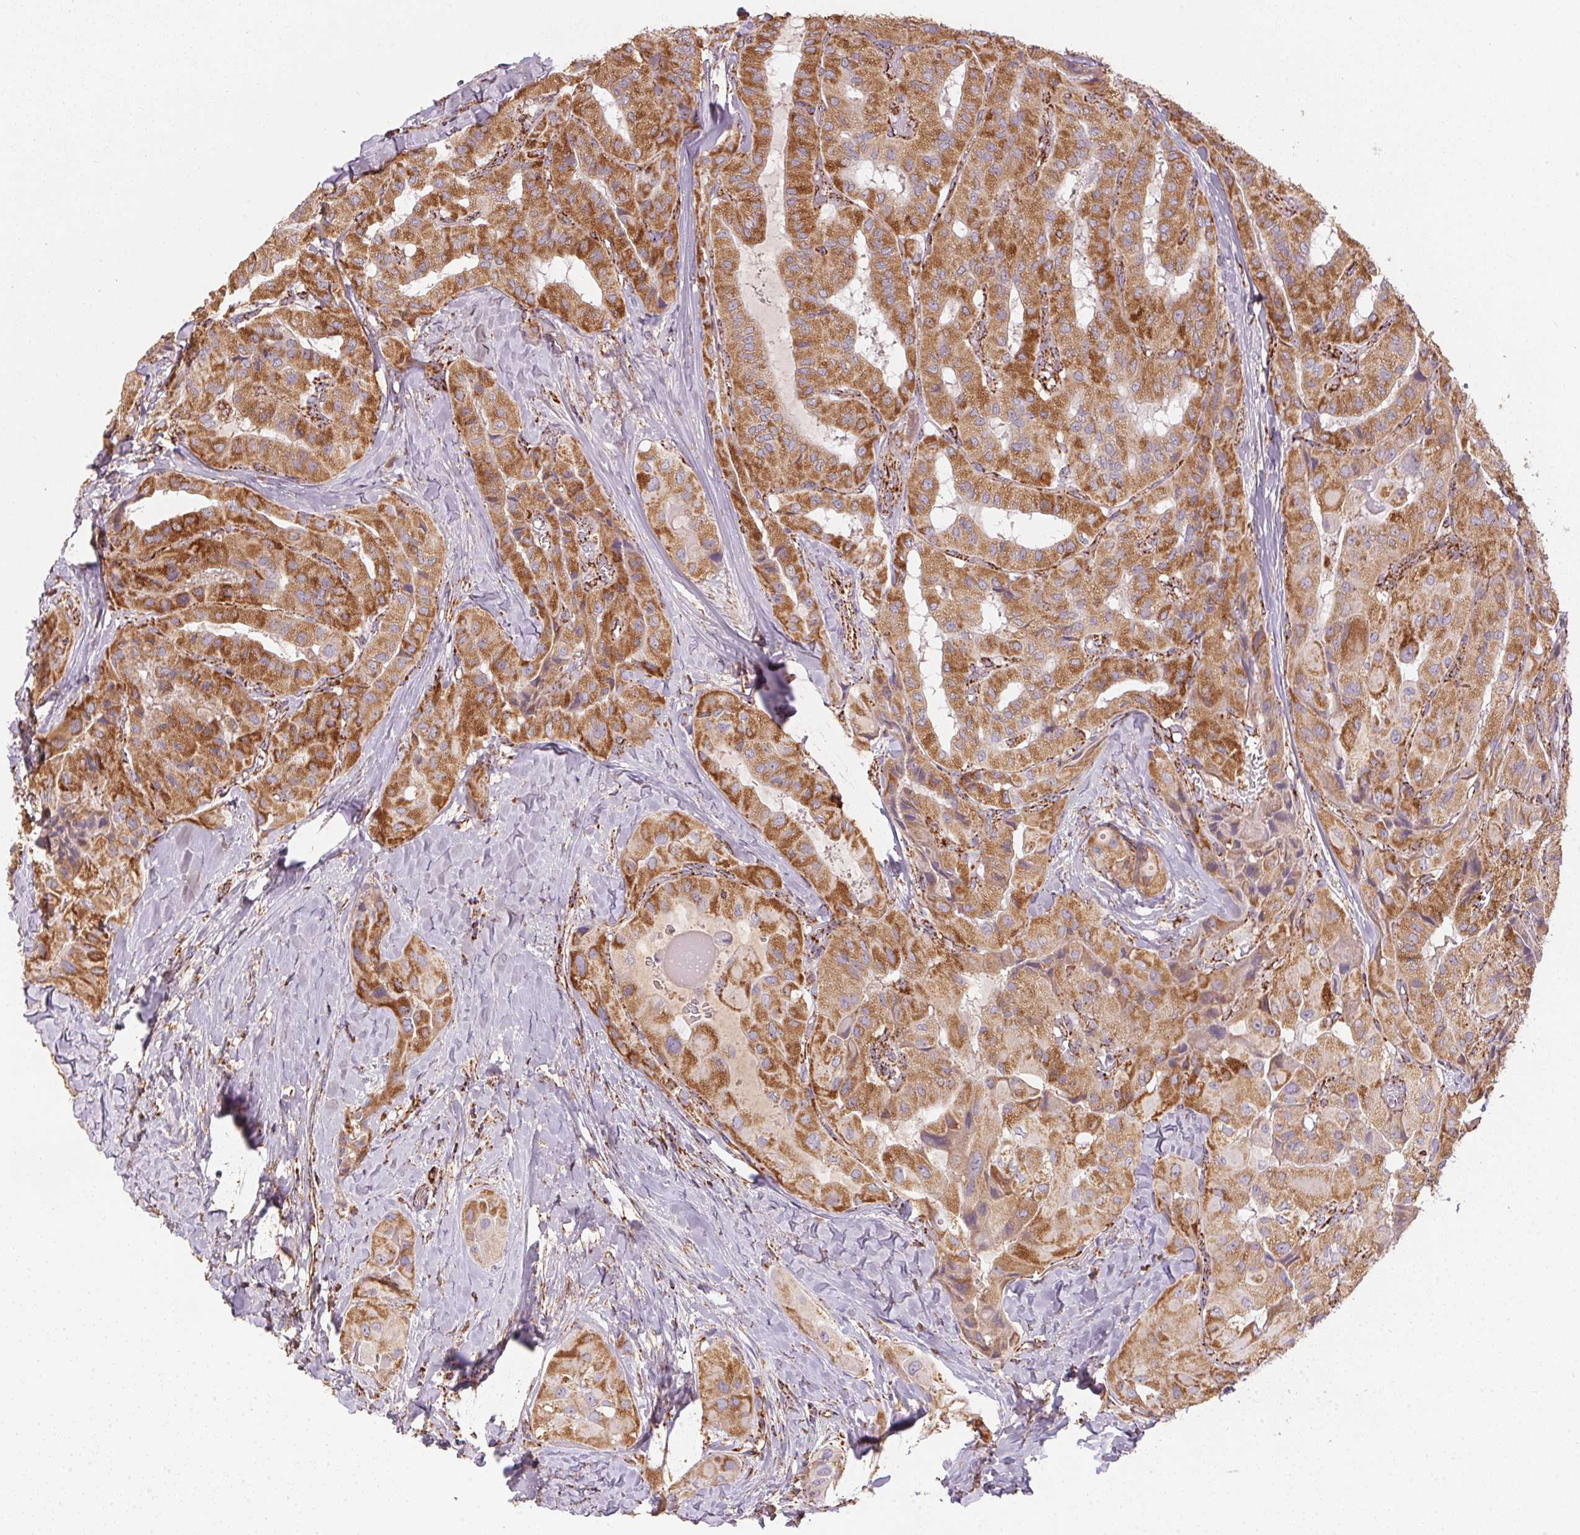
{"staining": {"intensity": "moderate", "quantity": ">75%", "location": "cytoplasmic/membranous"}, "tissue": "thyroid cancer", "cell_type": "Tumor cells", "image_type": "cancer", "snomed": [{"axis": "morphology", "description": "Normal tissue, NOS"}, {"axis": "morphology", "description": "Papillary adenocarcinoma, NOS"}, {"axis": "topography", "description": "Thyroid gland"}], "caption": "Thyroid cancer stained for a protein displays moderate cytoplasmic/membranous positivity in tumor cells. The staining is performed using DAB brown chromogen to label protein expression. The nuclei are counter-stained blue using hematoxylin.", "gene": "NDUFS2", "patient": {"sex": "female", "age": 59}}